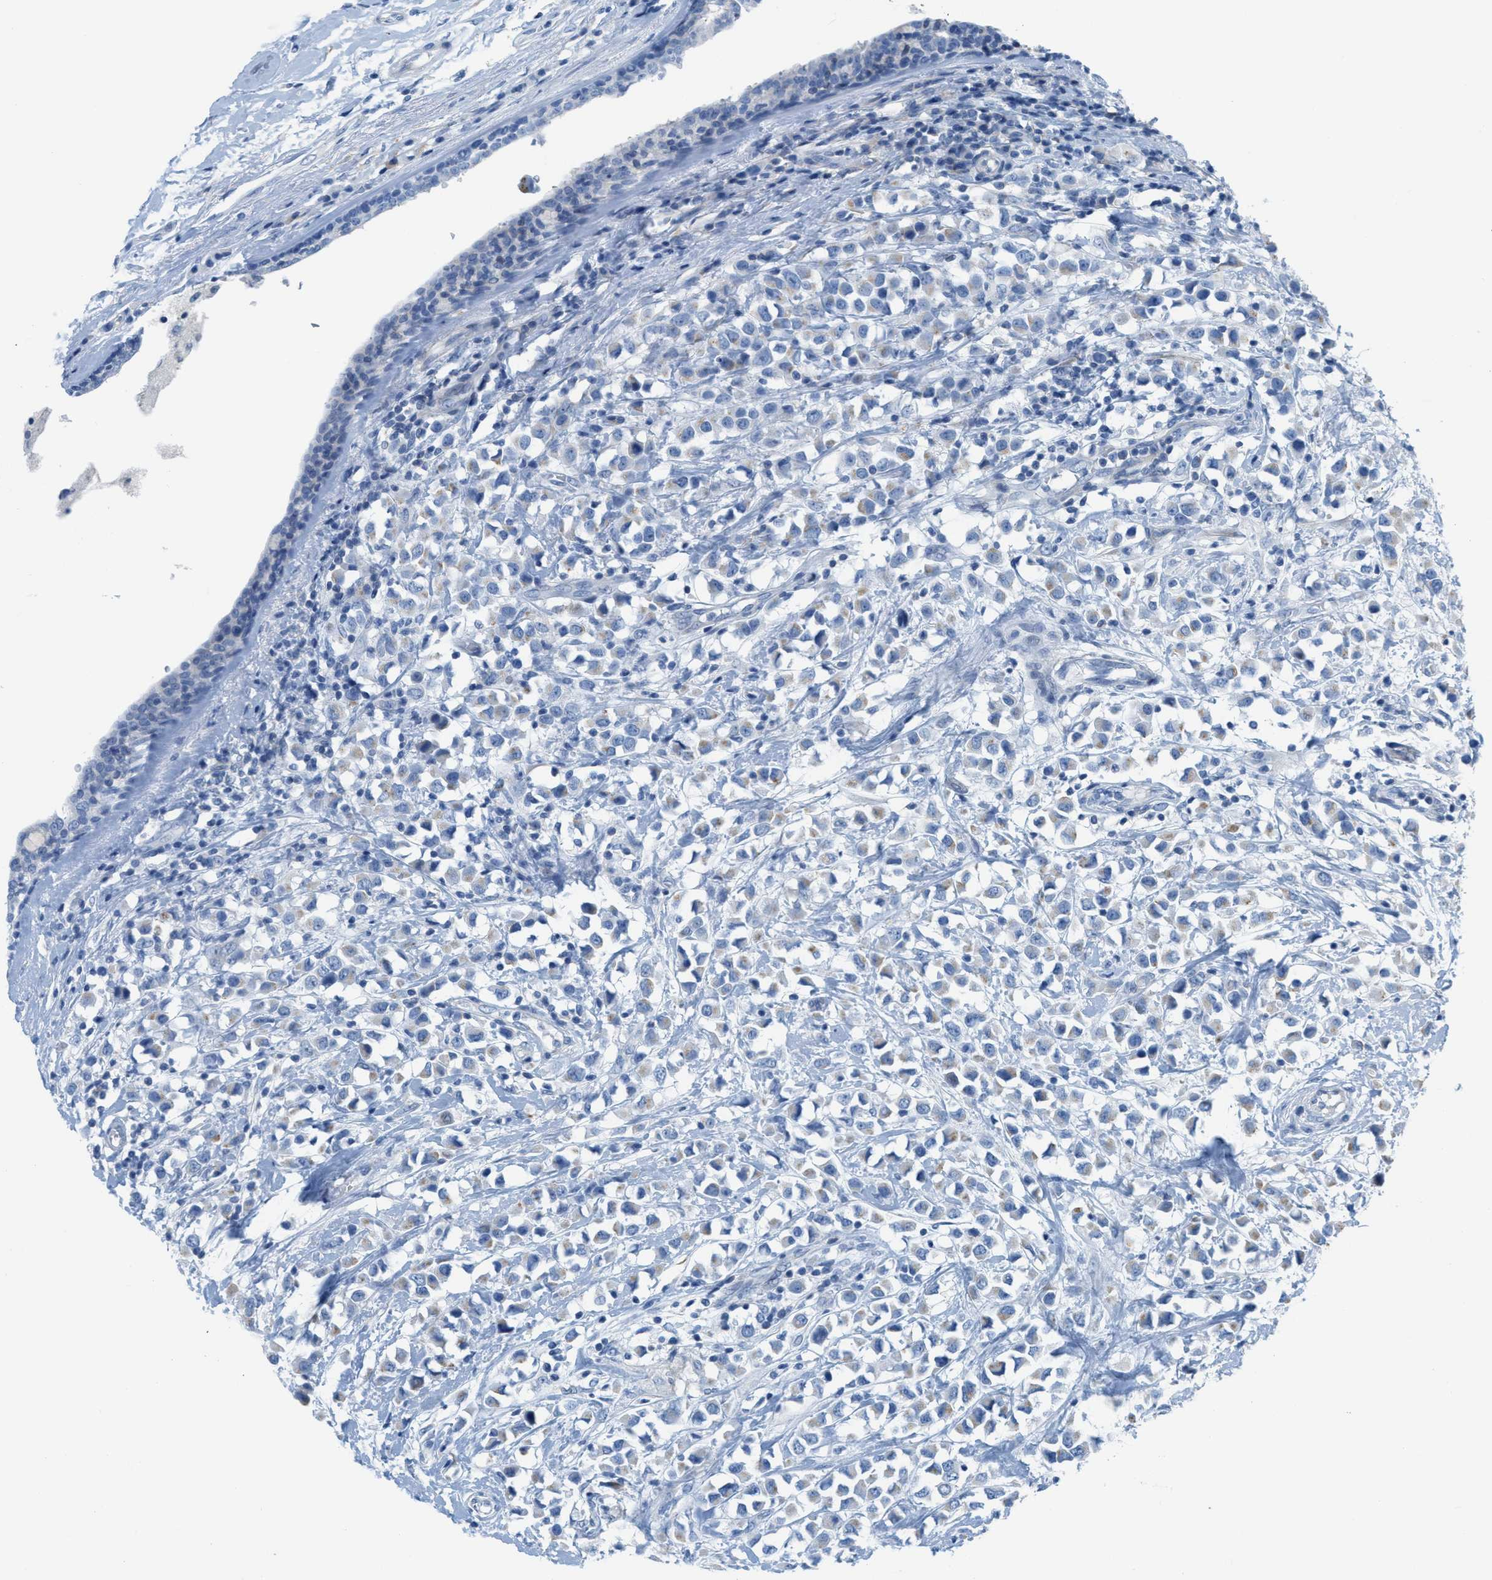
{"staining": {"intensity": "weak", "quantity": "<25%", "location": "cytoplasmic/membranous"}, "tissue": "breast cancer", "cell_type": "Tumor cells", "image_type": "cancer", "snomed": [{"axis": "morphology", "description": "Duct carcinoma"}, {"axis": "topography", "description": "Breast"}], "caption": "High magnification brightfield microscopy of invasive ductal carcinoma (breast) stained with DAB (brown) and counterstained with hematoxylin (blue): tumor cells show no significant expression. (DAB (3,3'-diaminobenzidine) immunohistochemistry (IHC) with hematoxylin counter stain).", "gene": "ASGR1", "patient": {"sex": "female", "age": 61}}